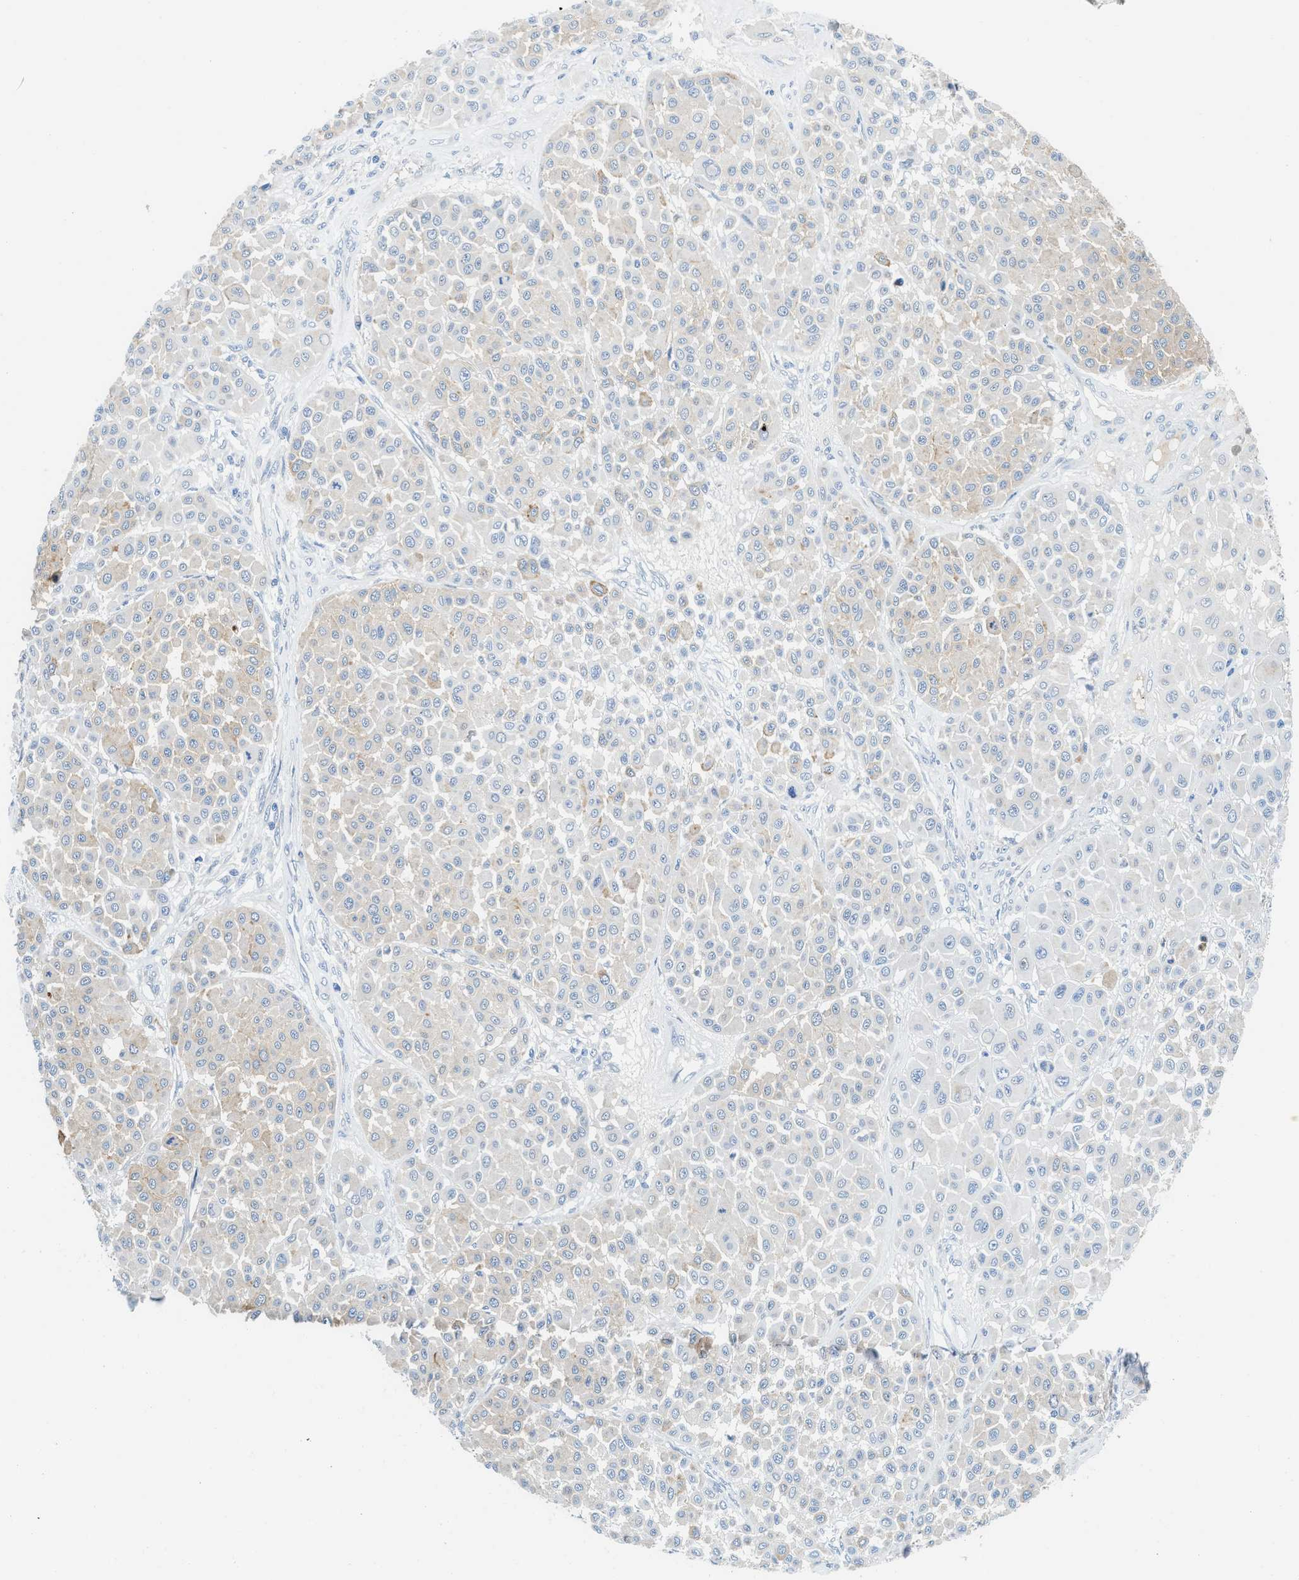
{"staining": {"intensity": "weak", "quantity": "25%-75%", "location": "cytoplasmic/membranous"}, "tissue": "melanoma", "cell_type": "Tumor cells", "image_type": "cancer", "snomed": [{"axis": "morphology", "description": "Malignant melanoma, Metastatic site"}, {"axis": "topography", "description": "Soft tissue"}], "caption": "Human melanoma stained for a protein (brown) demonstrates weak cytoplasmic/membranous positive positivity in about 25%-75% of tumor cells.", "gene": "TSPAN3", "patient": {"sex": "male", "age": 41}}